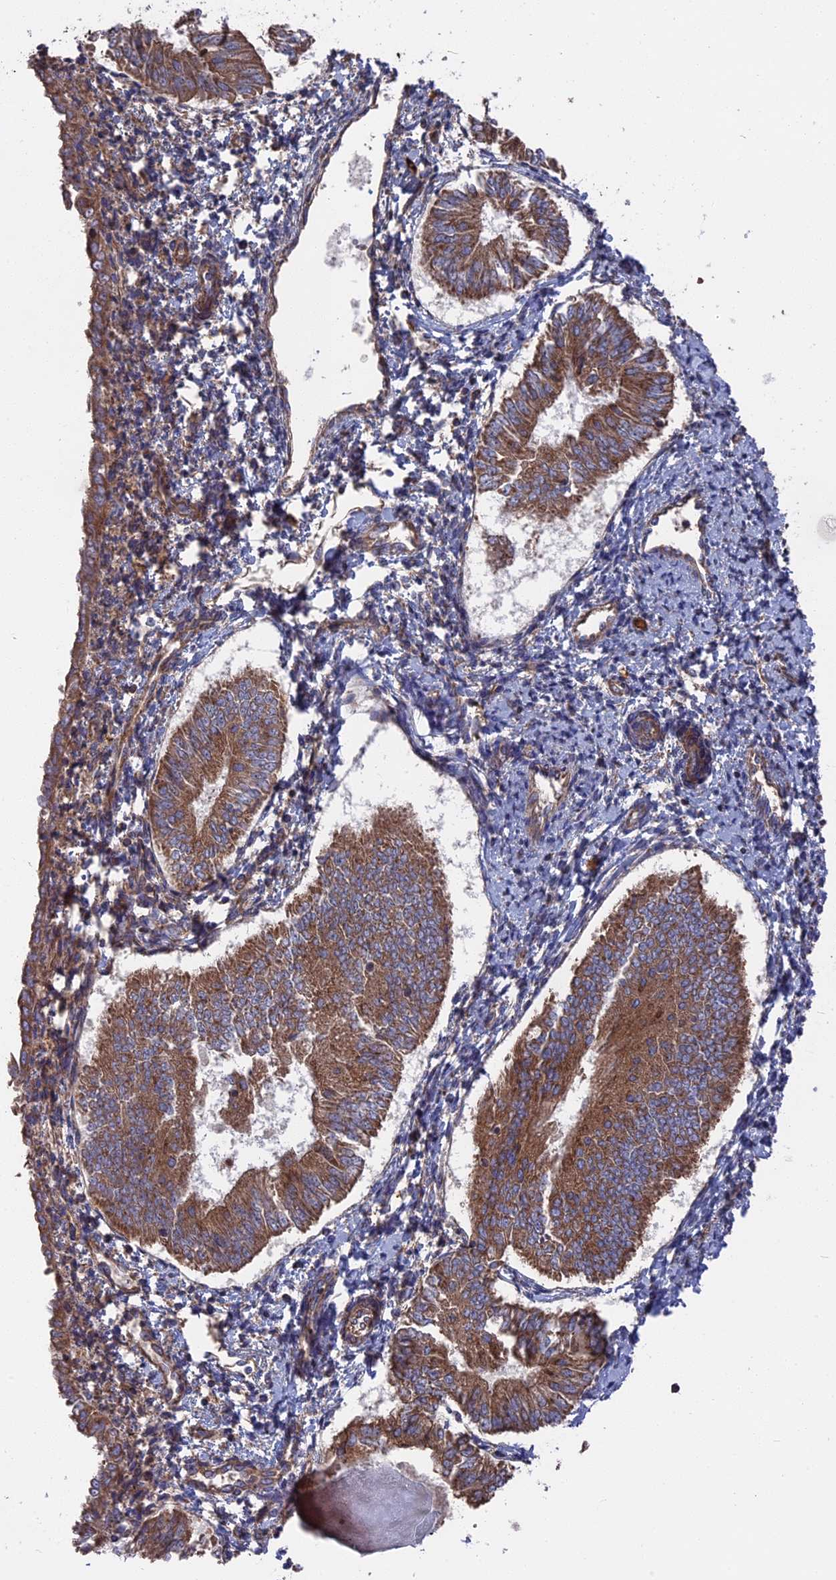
{"staining": {"intensity": "moderate", "quantity": ">75%", "location": "cytoplasmic/membranous"}, "tissue": "endometrial cancer", "cell_type": "Tumor cells", "image_type": "cancer", "snomed": [{"axis": "morphology", "description": "Adenocarcinoma, NOS"}, {"axis": "topography", "description": "Endometrium"}], "caption": "IHC (DAB (3,3'-diaminobenzidine)) staining of human endometrial adenocarcinoma demonstrates moderate cytoplasmic/membranous protein expression in approximately >75% of tumor cells.", "gene": "TELO2", "patient": {"sex": "female", "age": 58}}